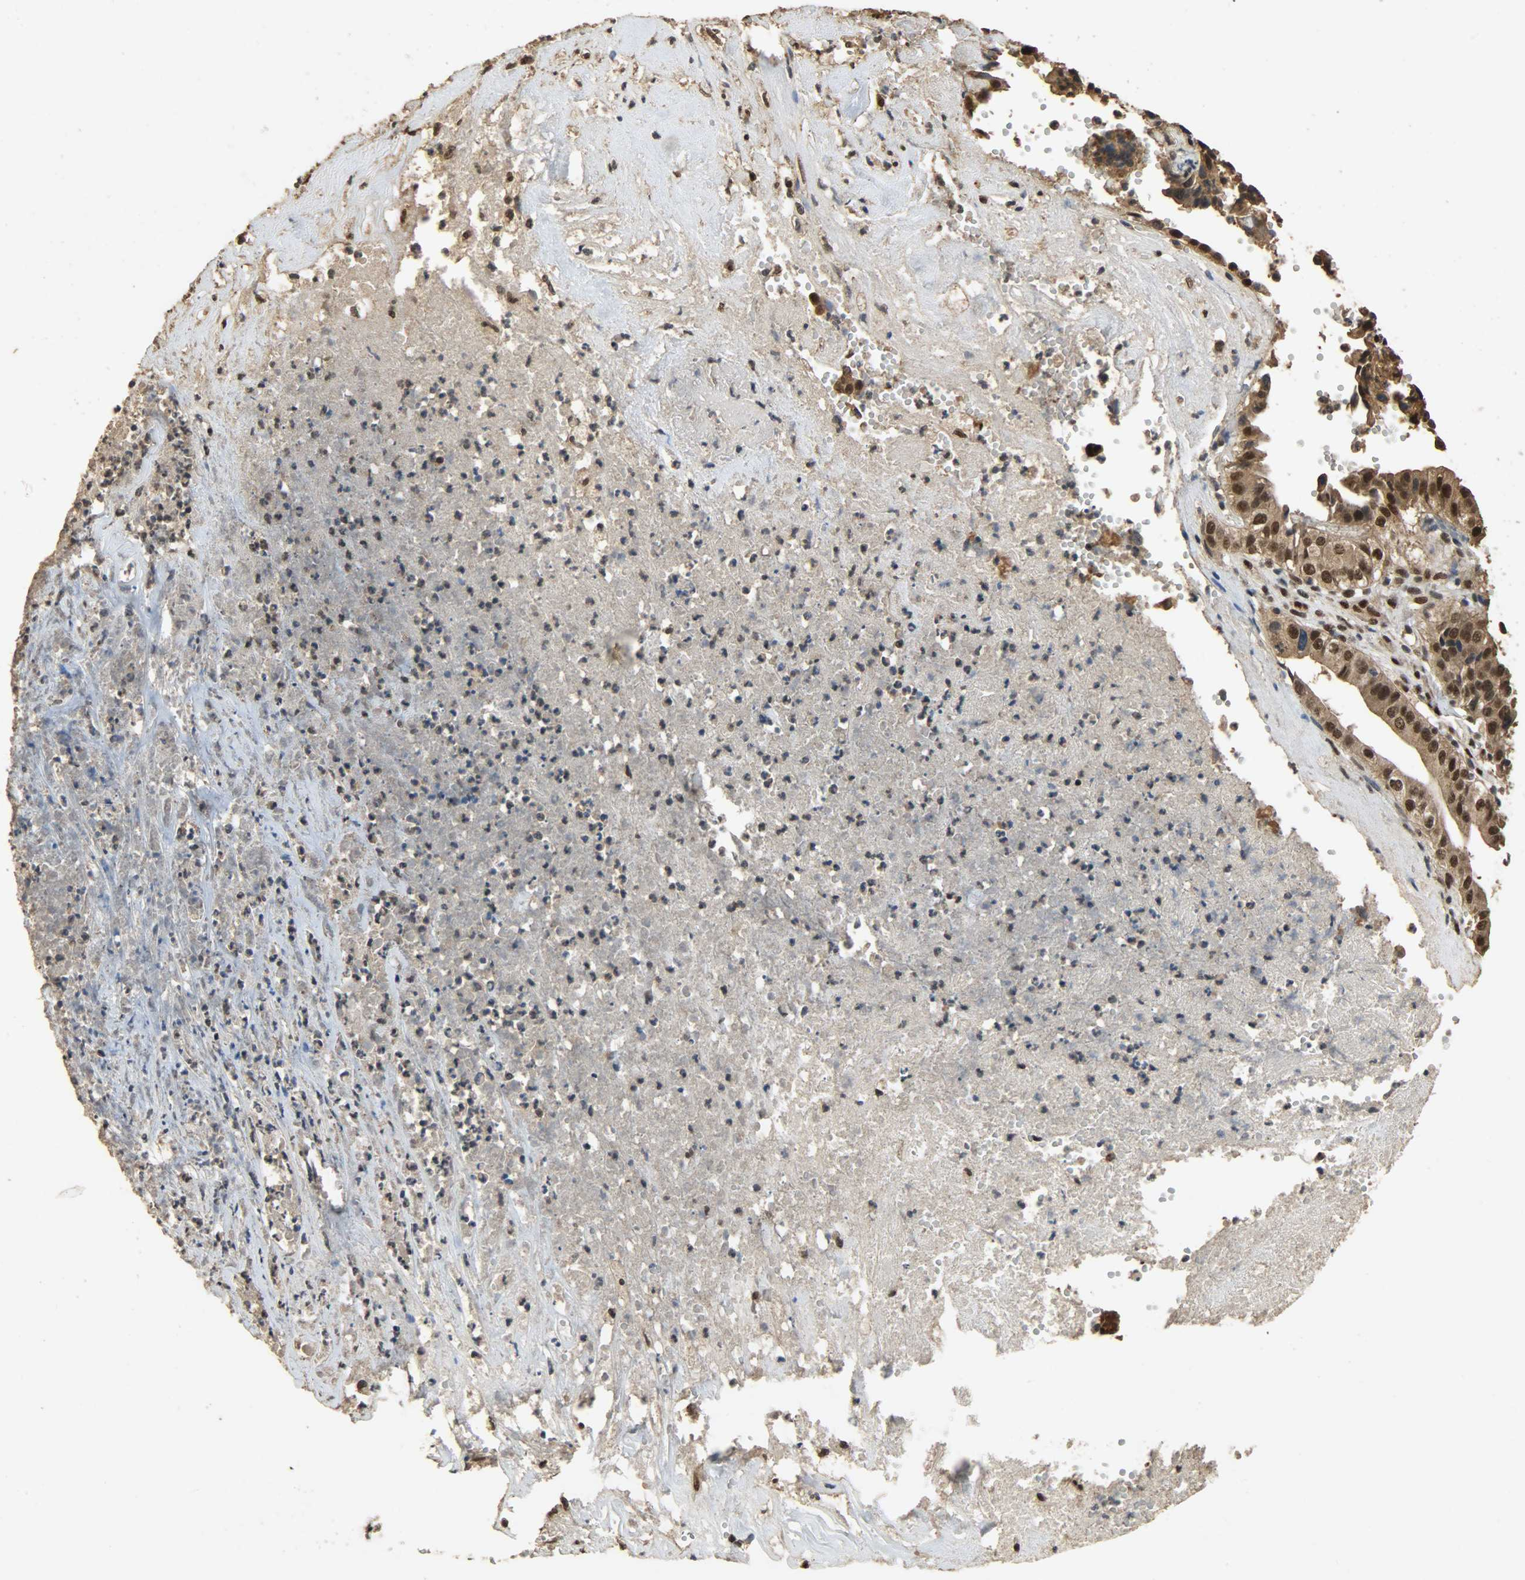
{"staining": {"intensity": "strong", "quantity": ">75%", "location": "cytoplasmic/membranous,nuclear"}, "tissue": "liver cancer", "cell_type": "Tumor cells", "image_type": "cancer", "snomed": [{"axis": "morphology", "description": "Cholangiocarcinoma"}, {"axis": "topography", "description": "Liver"}], "caption": "Immunohistochemistry (IHC) of human liver cancer (cholangiocarcinoma) demonstrates high levels of strong cytoplasmic/membranous and nuclear staining in about >75% of tumor cells.", "gene": "CCNT2", "patient": {"sex": "female", "age": 61}}